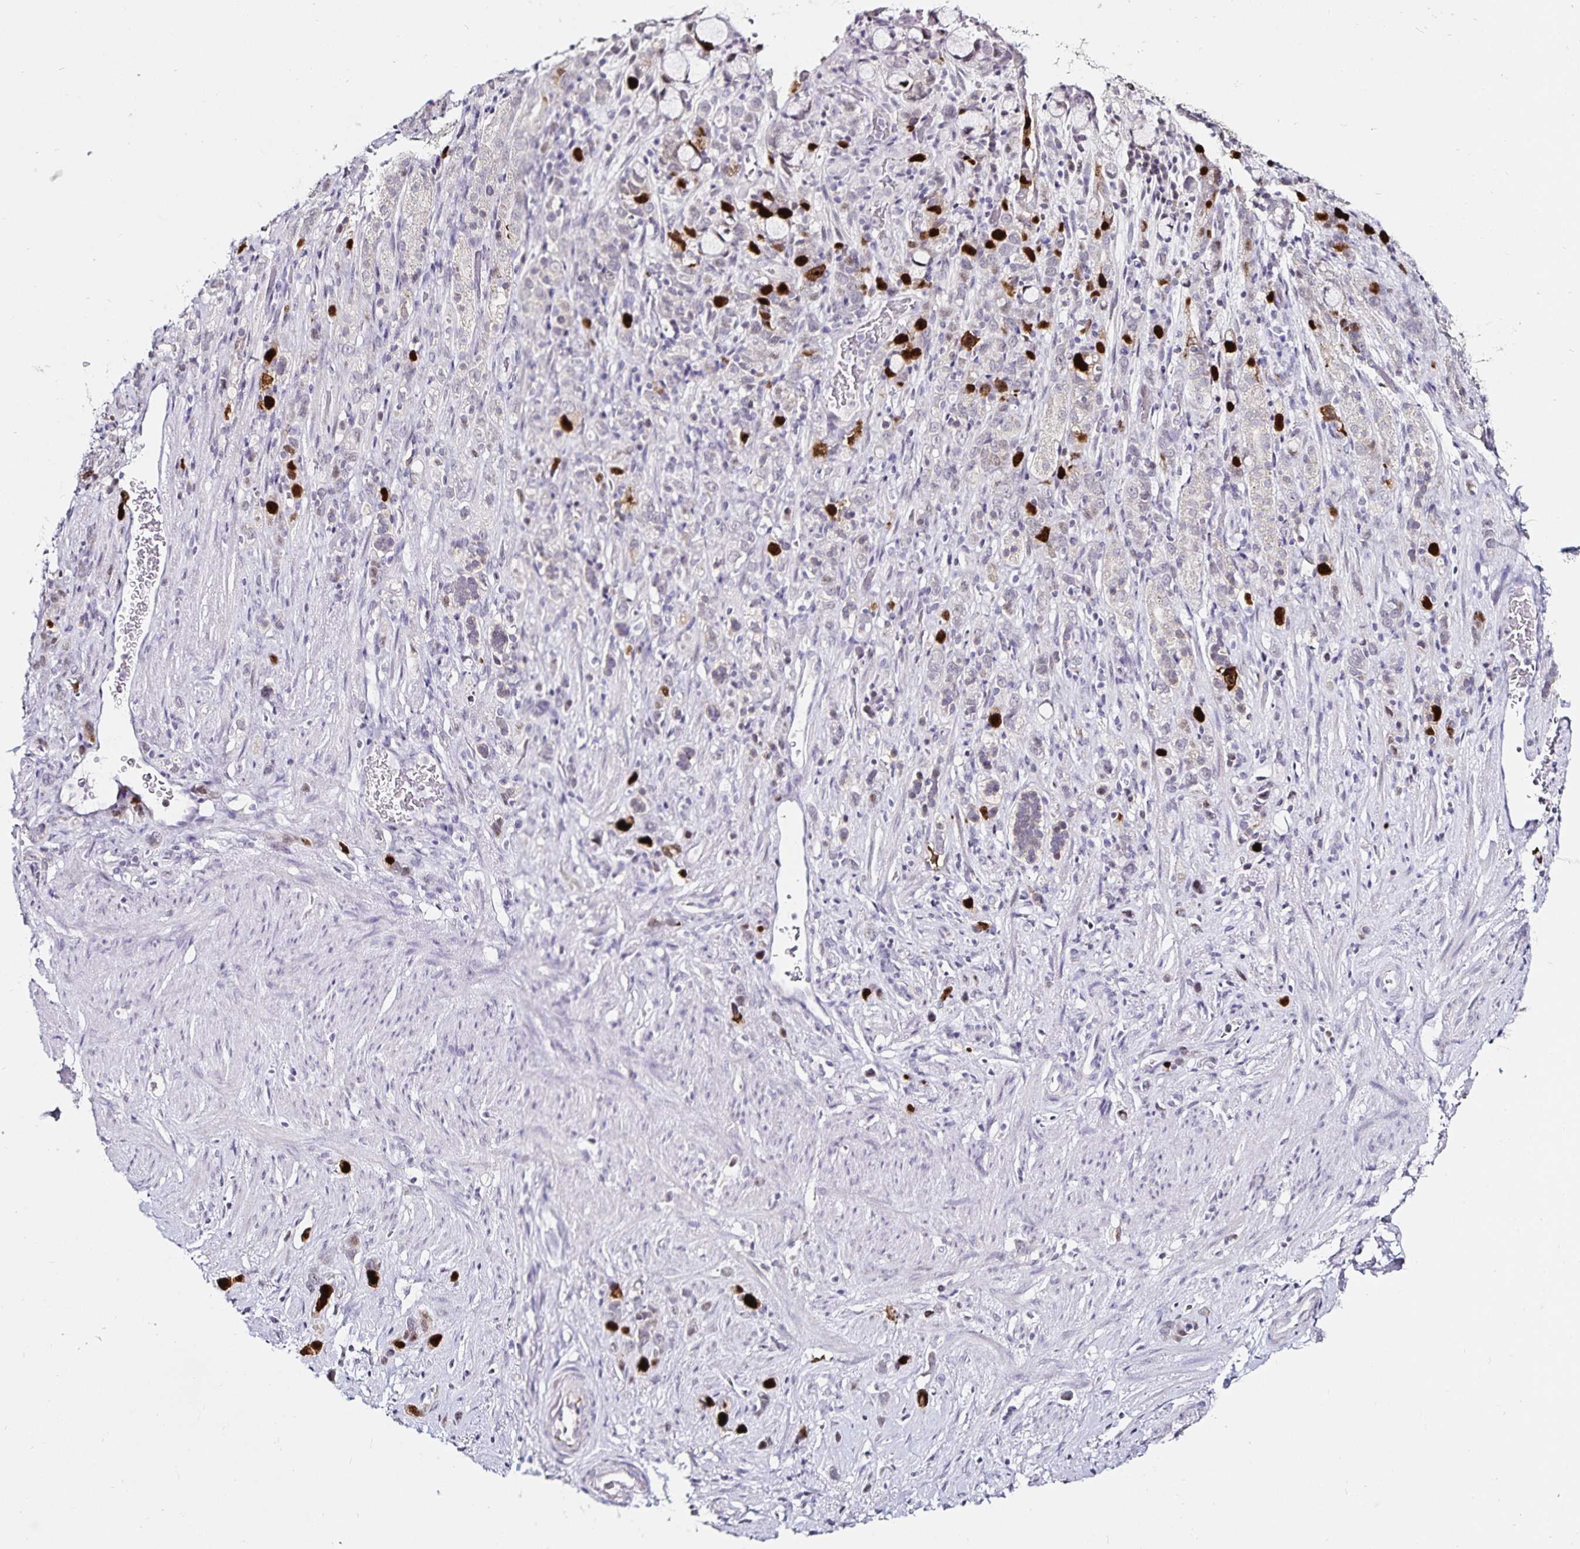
{"staining": {"intensity": "strong", "quantity": "<25%", "location": "nuclear"}, "tissue": "stomach cancer", "cell_type": "Tumor cells", "image_type": "cancer", "snomed": [{"axis": "morphology", "description": "Adenocarcinoma, NOS"}, {"axis": "topography", "description": "Stomach"}], "caption": "Immunohistochemical staining of stomach cancer (adenocarcinoma) shows medium levels of strong nuclear positivity in about <25% of tumor cells.", "gene": "ANLN", "patient": {"sex": "female", "age": 65}}